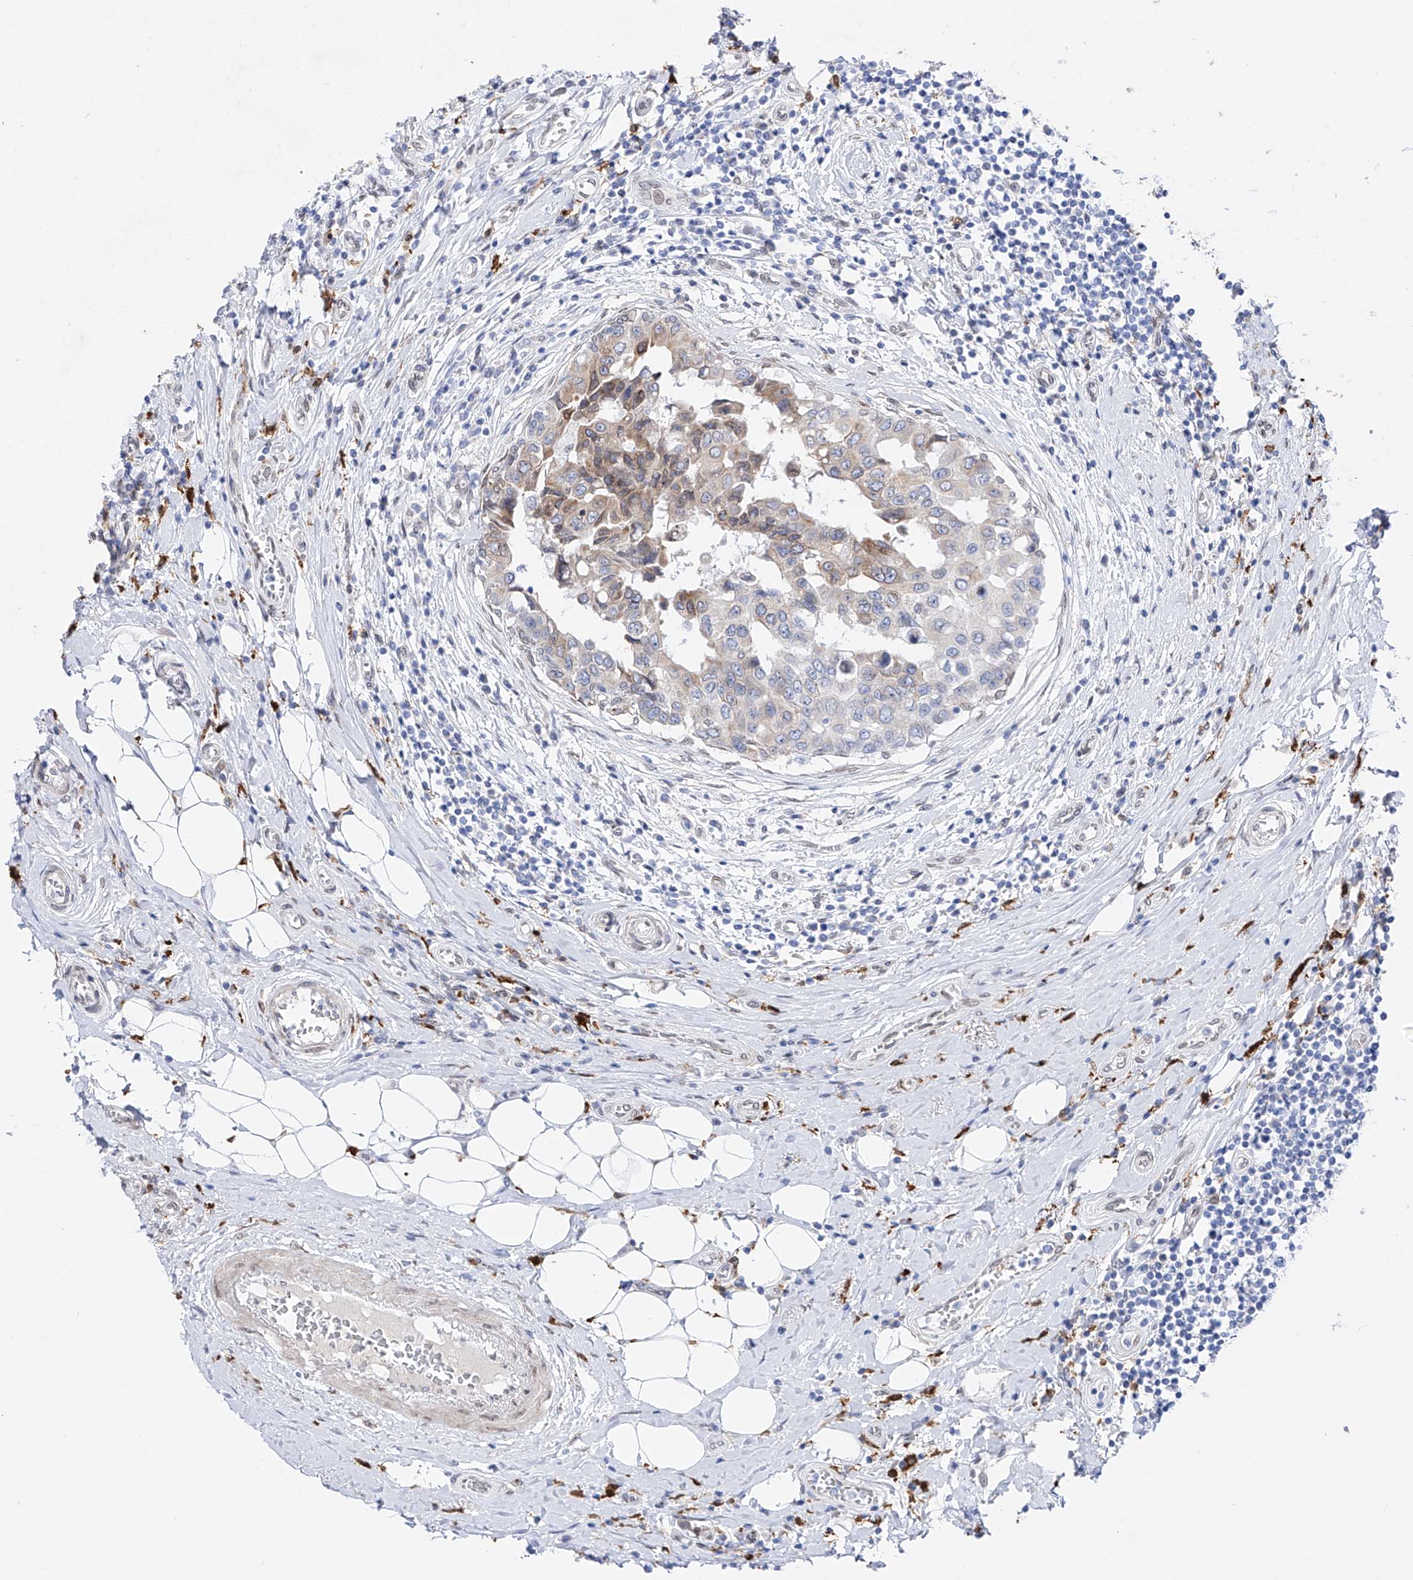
{"staining": {"intensity": "weak", "quantity": "<25%", "location": "cytoplasmic/membranous"}, "tissue": "breast cancer", "cell_type": "Tumor cells", "image_type": "cancer", "snomed": [{"axis": "morphology", "description": "Duct carcinoma"}, {"axis": "topography", "description": "Breast"}], "caption": "This is an immunohistochemistry (IHC) histopathology image of breast cancer (infiltrating ductal carcinoma). There is no expression in tumor cells.", "gene": "LCLAT1", "patient": {"sex": "female", "age": 27}}